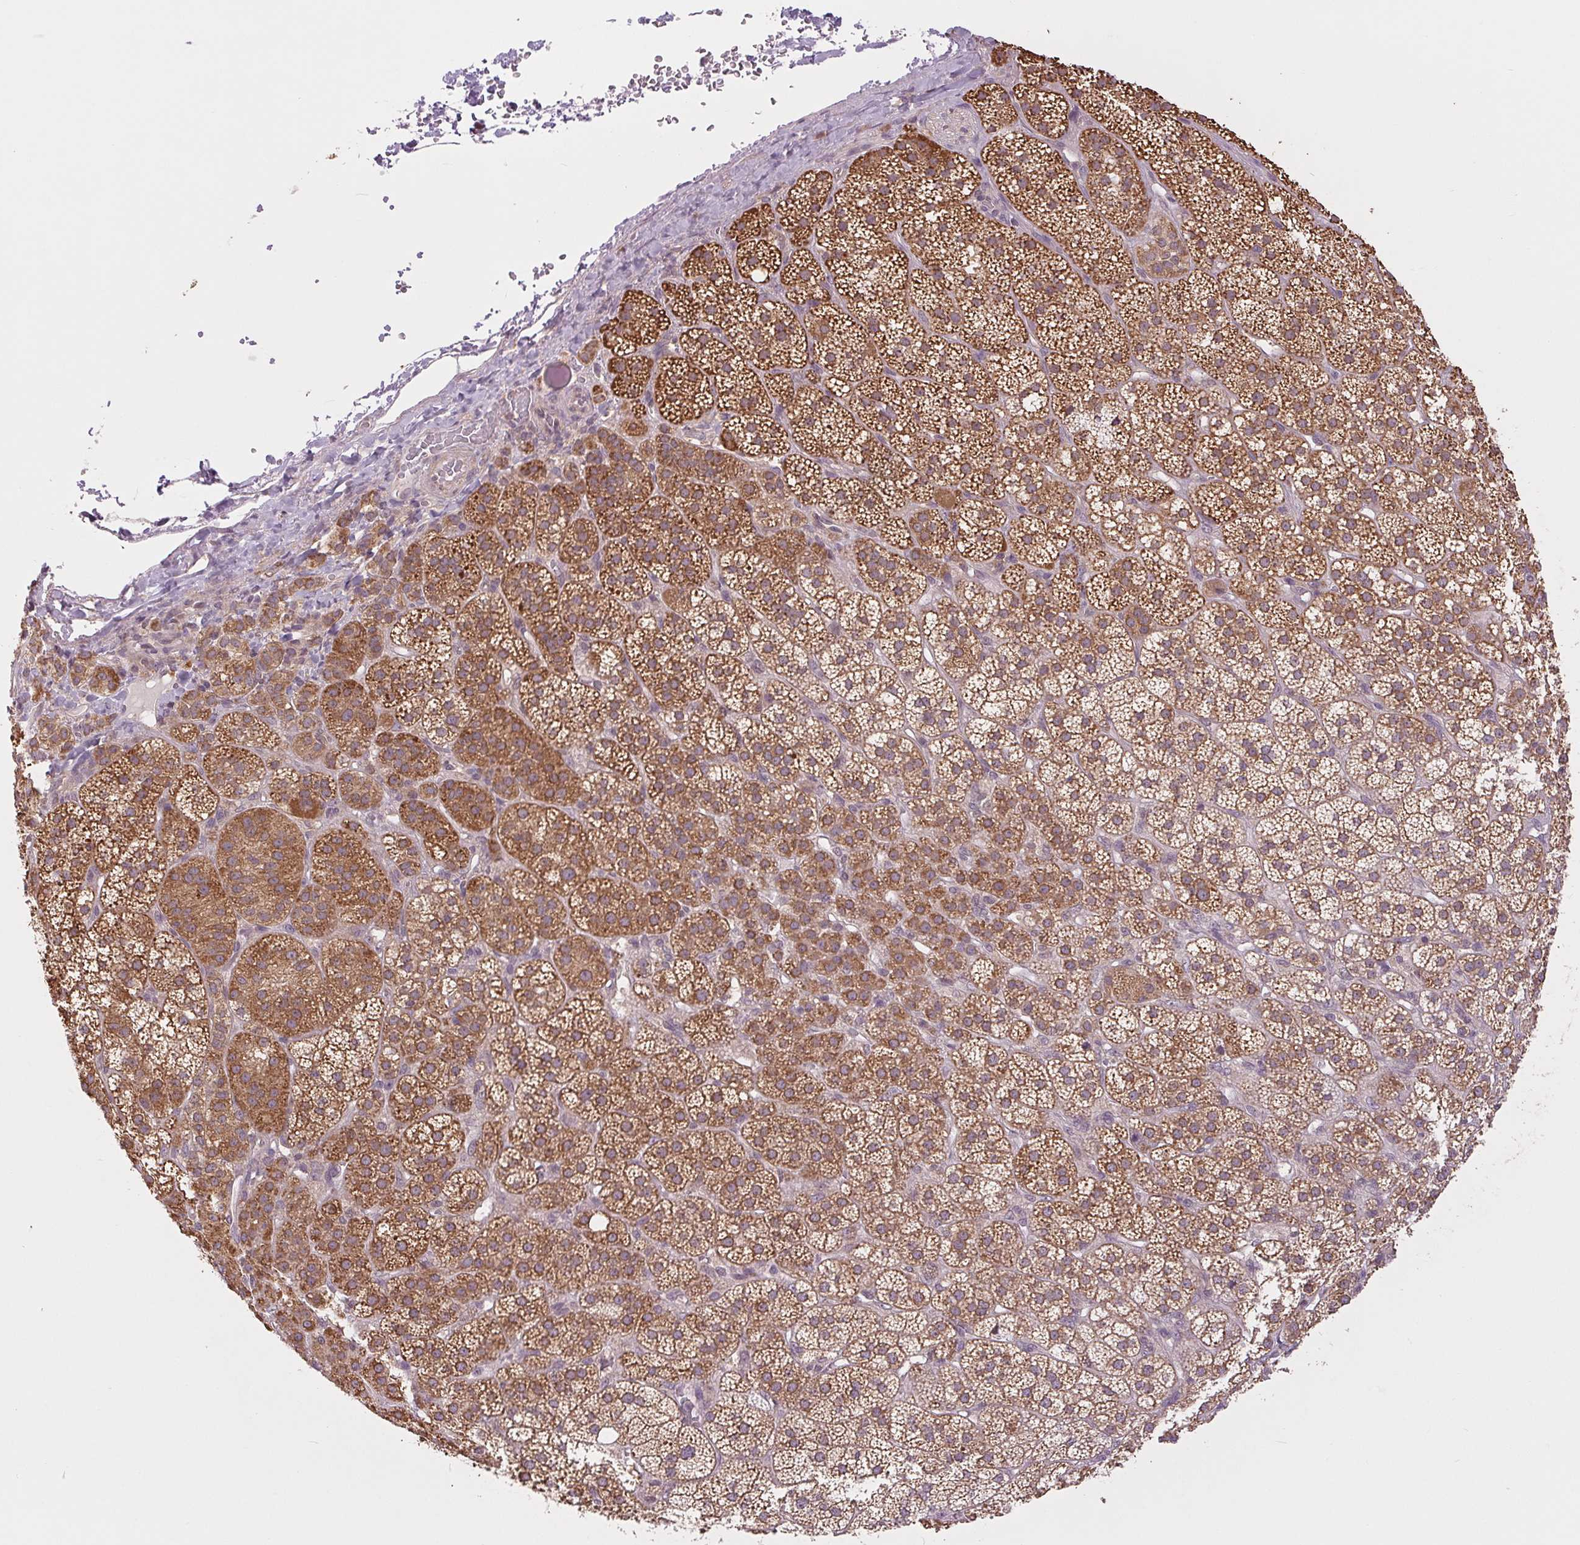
{"staining": {"intensity": "moderate", "quantity": ">75%", "location": "cytoplasmic/membranous"}, "tissue": "adrenal gland", "cell_type": "Glandular cells", "image_type": "normal", "snomed": [{"axis": "morphology", "description": "Normal tissue, NOS"}, {"axis": "topography", "description": "Adrenal gland"}], "caption": "An IHC histopathology image of benign tissue is shown. Protein staining in brown shows moderate cytoplasmic/membranous positivity in adrenal gland within glandular cells. (brown staining indicates protein expression, while blue staining denotes nuclei).", "gene": "MAP3K5", "patient": {"sex": "female", "age": 60}}